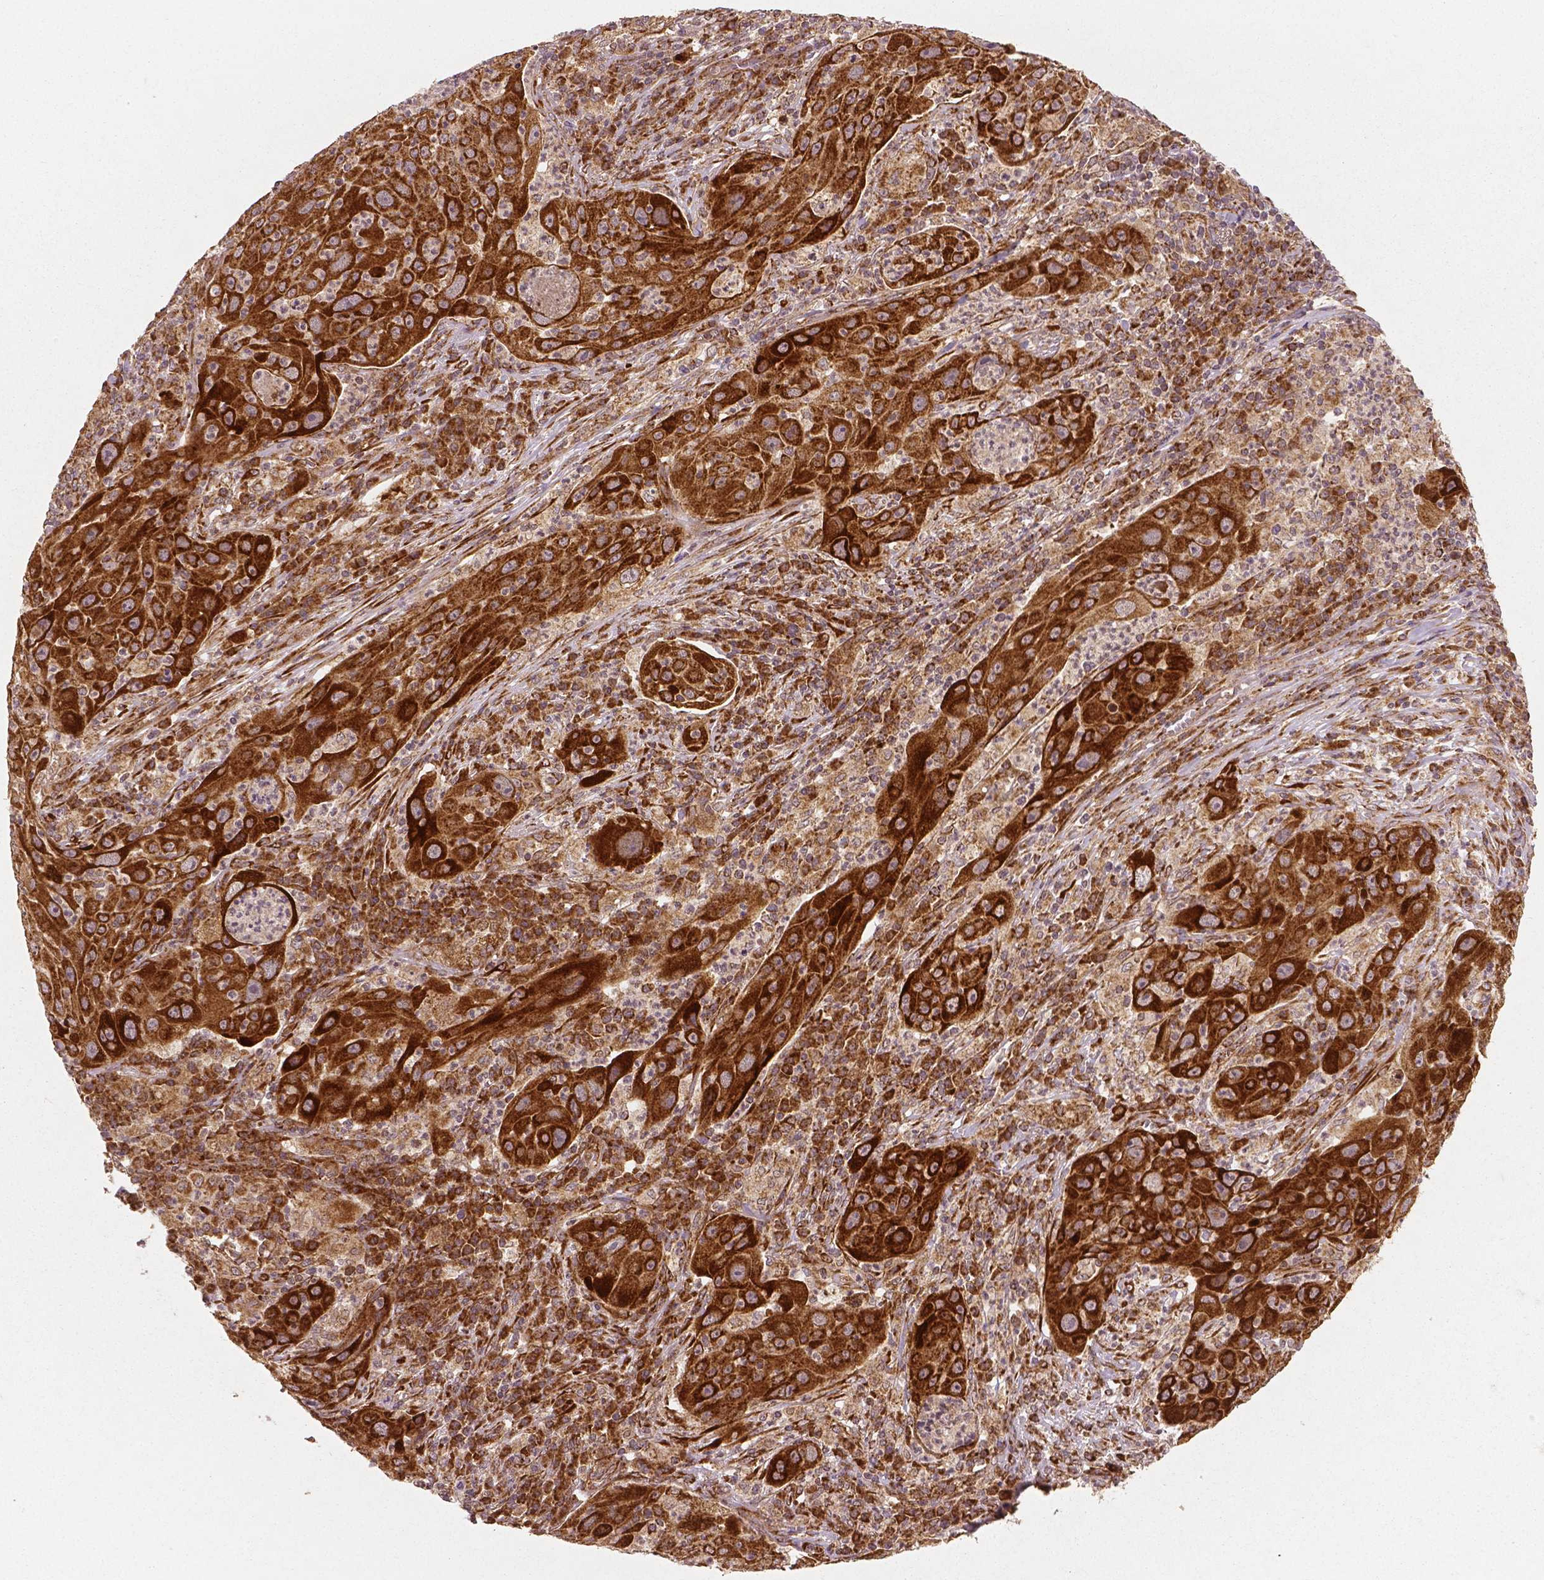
{"staining": {"intensity": "strong", "quantity": ">75%", "location": "cytoplasmic/membranous"}, "tissue": "lung cancer", "cell_type": "Tumor cells", "image_type": "cancer", "snomed": [{"axis": "morphology", "description": "Squamous cell carcinoma, NOS"}, {"axis": "topography", "description": "Lung"}], "caption": "Immunohistochemistry histopathology image of neoplastic tissue: lung squamous cell carcinoma stained using IHC demonstrates high levels of strong protein expression localized specifically in the cytoplasmic/membranous of tumor cells, appearing as a cytoplasmic/membranous brown color.", "gene": "PGAM5", "patient": {"sex": "female", "age": 59}}